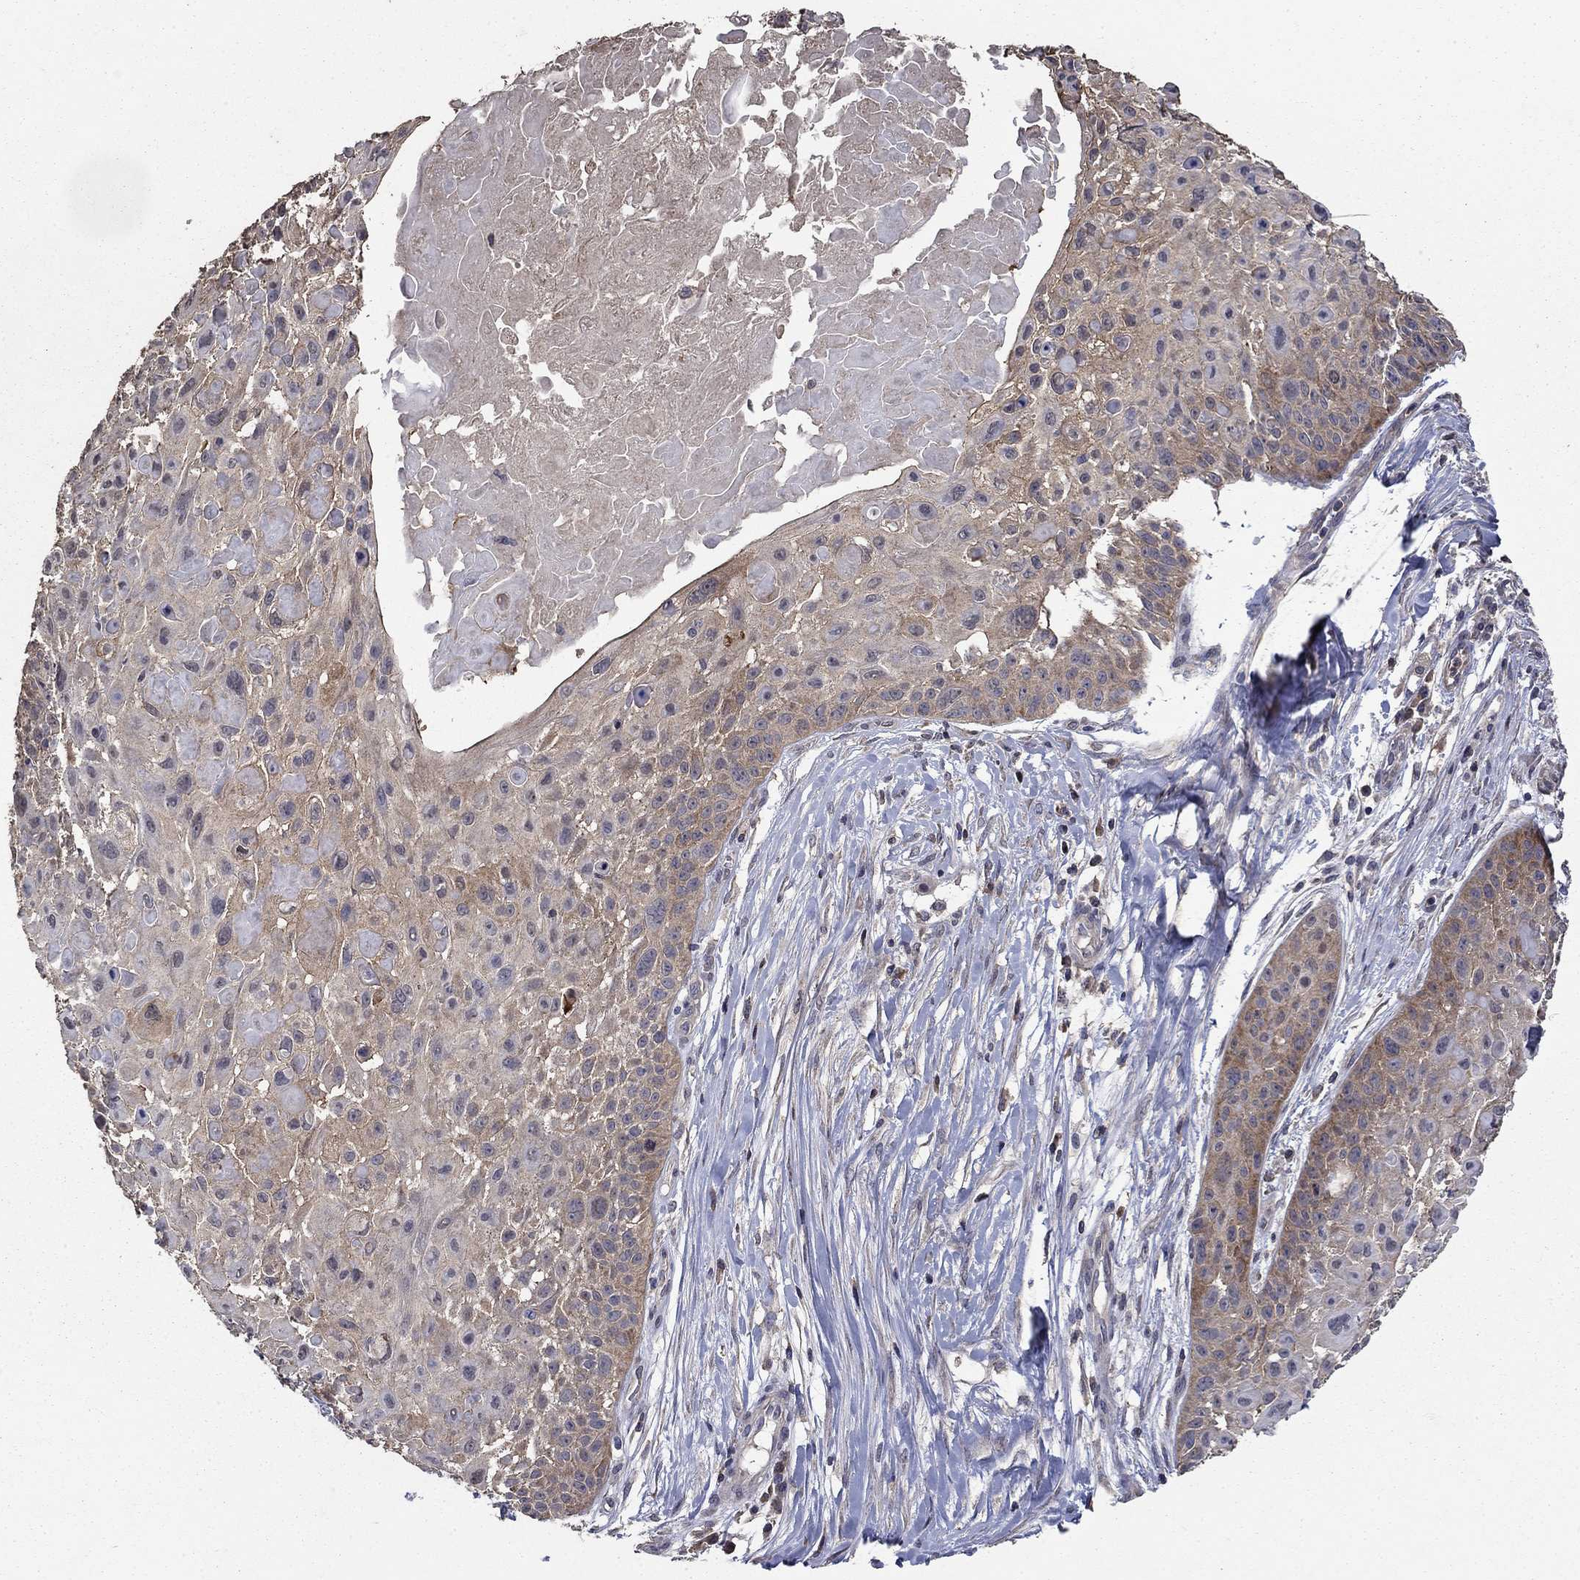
{"staining": {"intensity": "weak", "quantity": "25%-75%", "location": "cytoplasmic/membranous"}, "tissue": "skin cancer", "cell_type": "Tumor cells", "image_type": "cancer", "snomed": [{"axis": "morphology", "description": "Squamous cell carcinoma, NOS"}, {"axis": "topography", "description": "Skin"}, {"axis": "topography", "description": "Anal"}], "caption": "Skin cancer stained with a protein marker reveals weak staining in tumor cells.", "gene": "DVL1", "patient": {"sex": "female", "age": 75}}